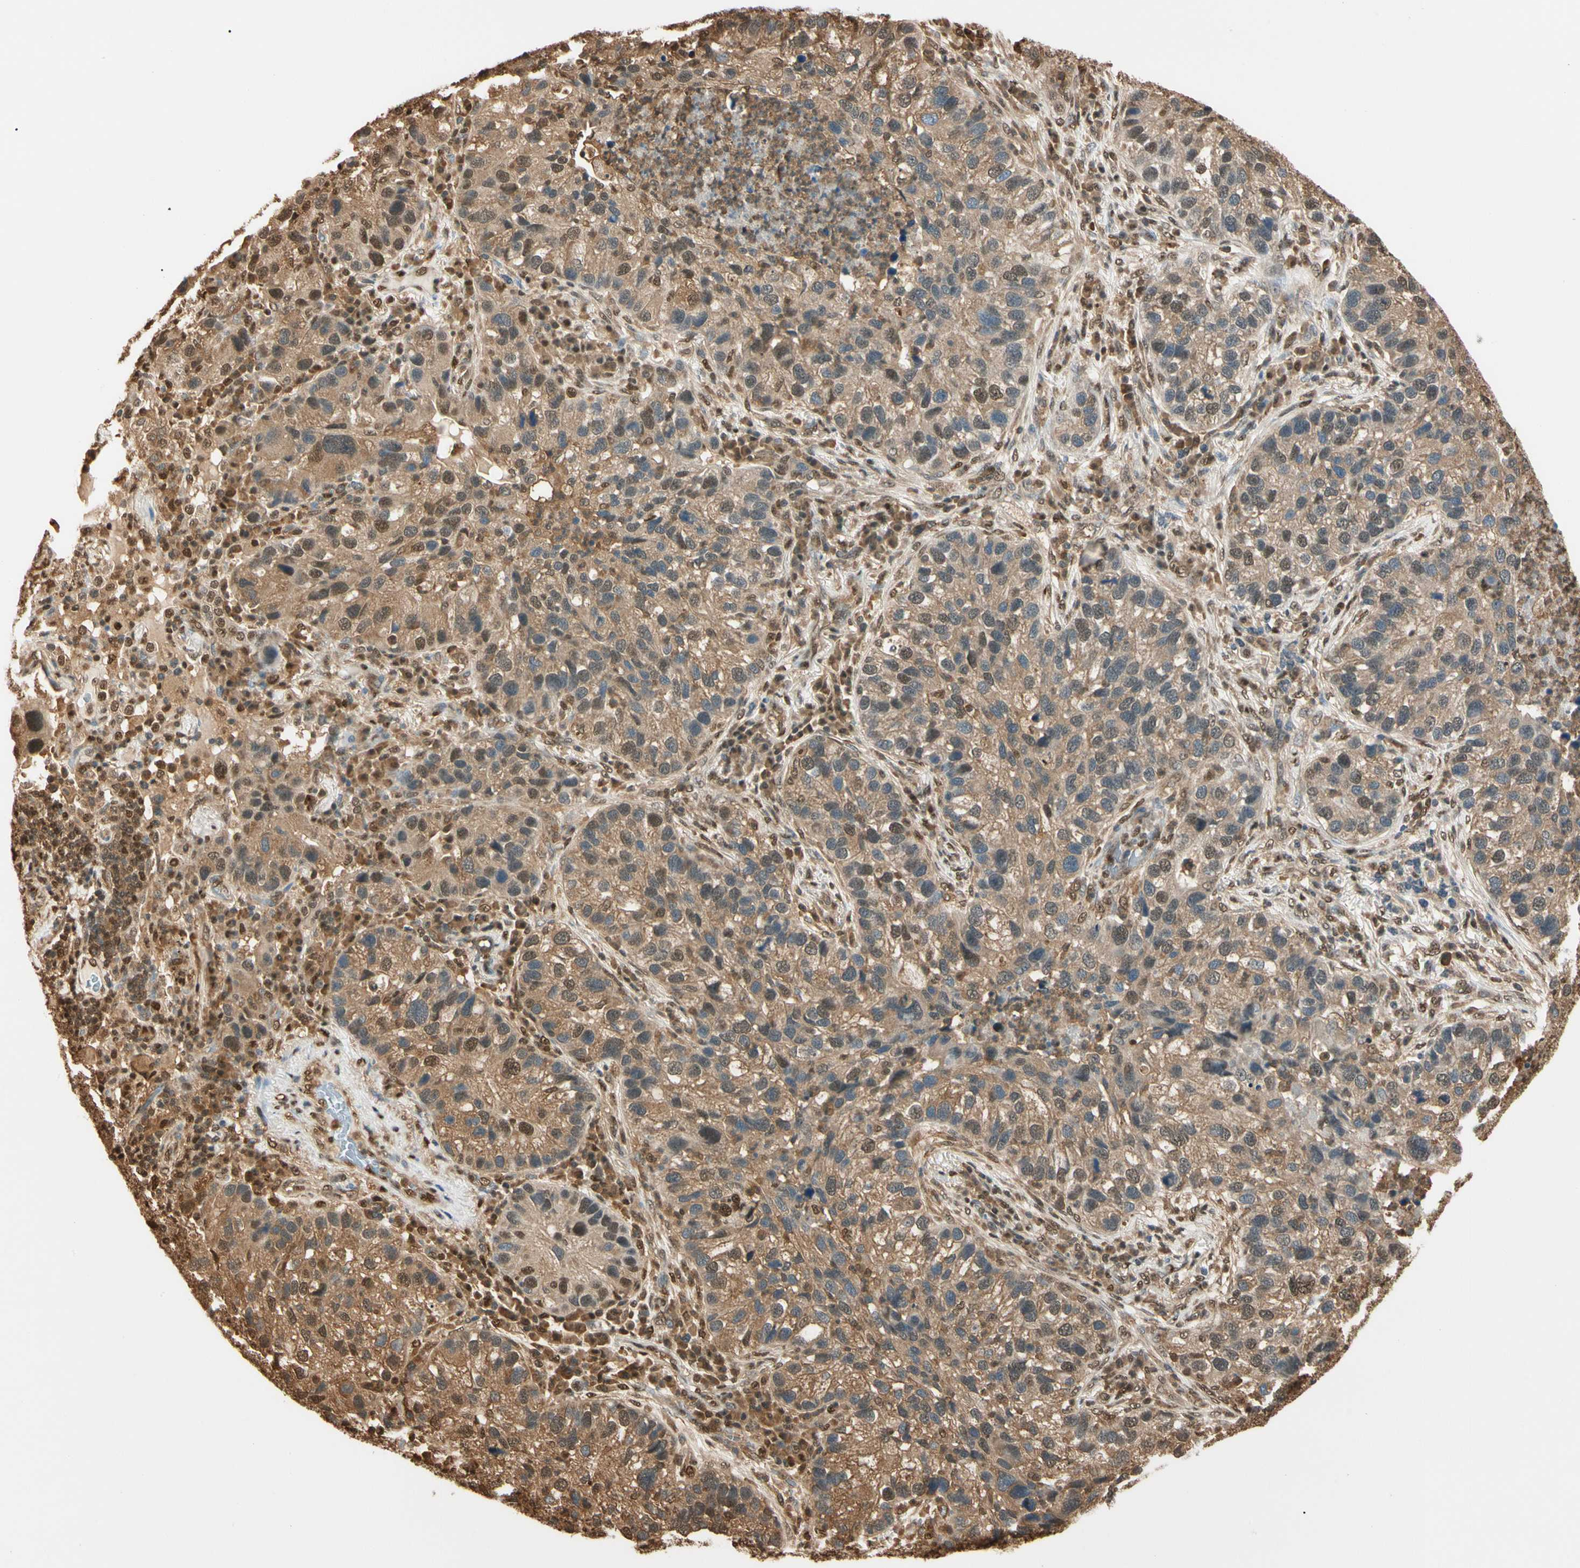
{"staining": {"intensity": "moderate", "quantity": ">75%", "location": "cytoplasmic/membranous,nuclear"}, "tissue": "lung cancer", "cell_type": "Tumor cells", "image_type": "cancer", "snomed": [{"axis": "morphology", "description": "Normal tissue, NOS"}, {"axis": "morphology", "description": "Adenocarcinoma, NOS"}, {"axis": "topography", "description": "Bronchus"}, {"axis": "topography", "description": "Lung"}], "caption": "Protein staining of lung adenocarcinoma tissue exhibits moderate cytoplasmic/membranous and nuclear staining in approximately >75% of tumor cells. The staining is performed using DAB (3,3'-diaminobenzidine) brown chromogen to label protein expression. The nuclei are counter-stained blue using hematoxylin.", "gene": "PNCK", "patient": {"sex": "male", "age": 54}}